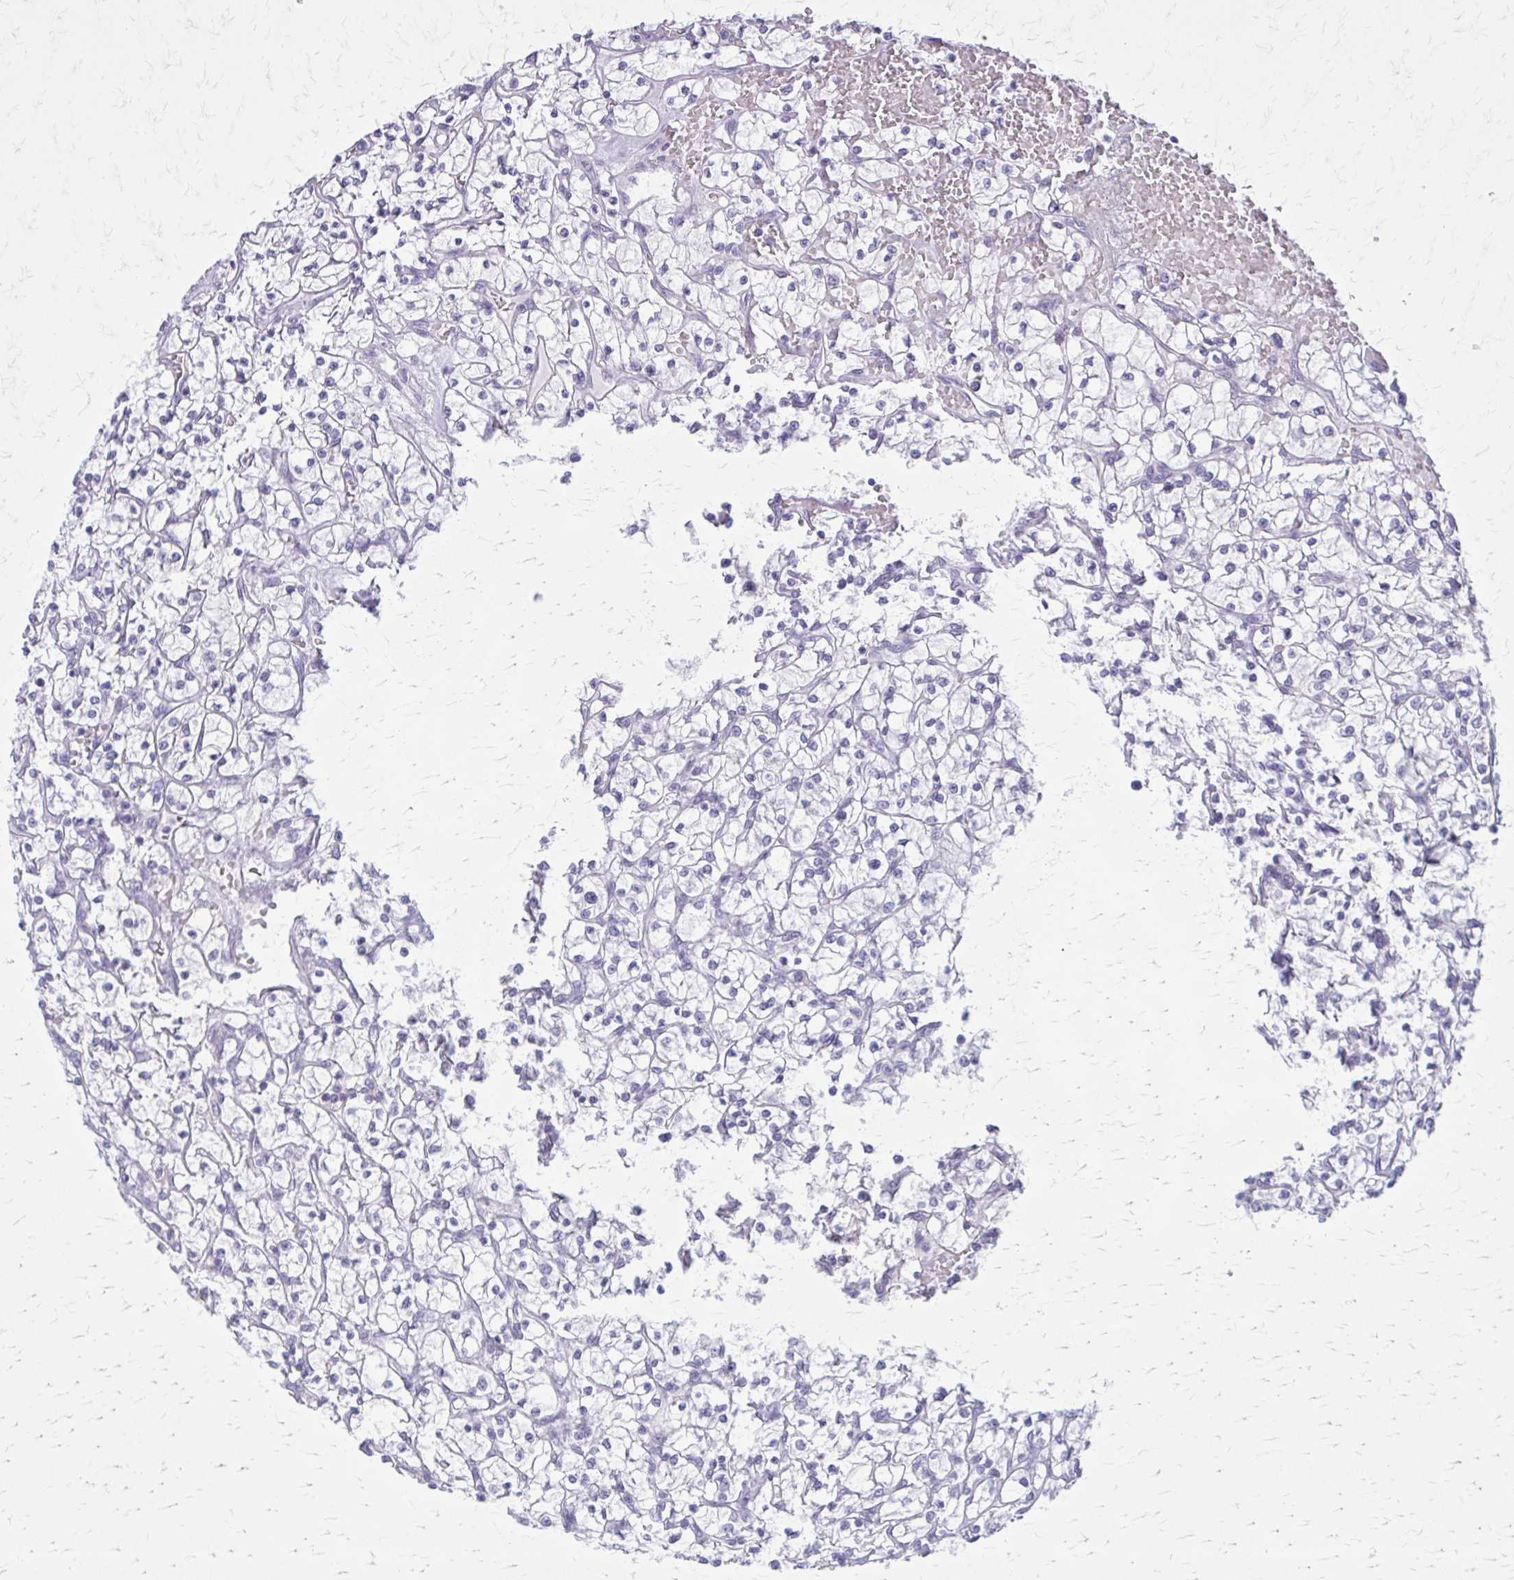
{"staining": {"intensity": "negative", "quantity": "none", "location": "none"}, "tissue": "renal cancer", "cell_type": "Tumor cells", "image_type": "cancer", "snomed": [{"axis": "morphology", "description": "Adenocarcinoma, NOS"}, {"axis": "topography", "description": "Kidney"}], "caption": "Immunohistochemistry (IHC) histopathology image of human renal cancer stained for a protein (brown), which displays no positivity in tumor cells. (Brightfield microscopy of DAB immunohistochemistry (IHC) at high magnification).", "gene": "GAD1", "patient": {"sex": "female", "age": 64}}